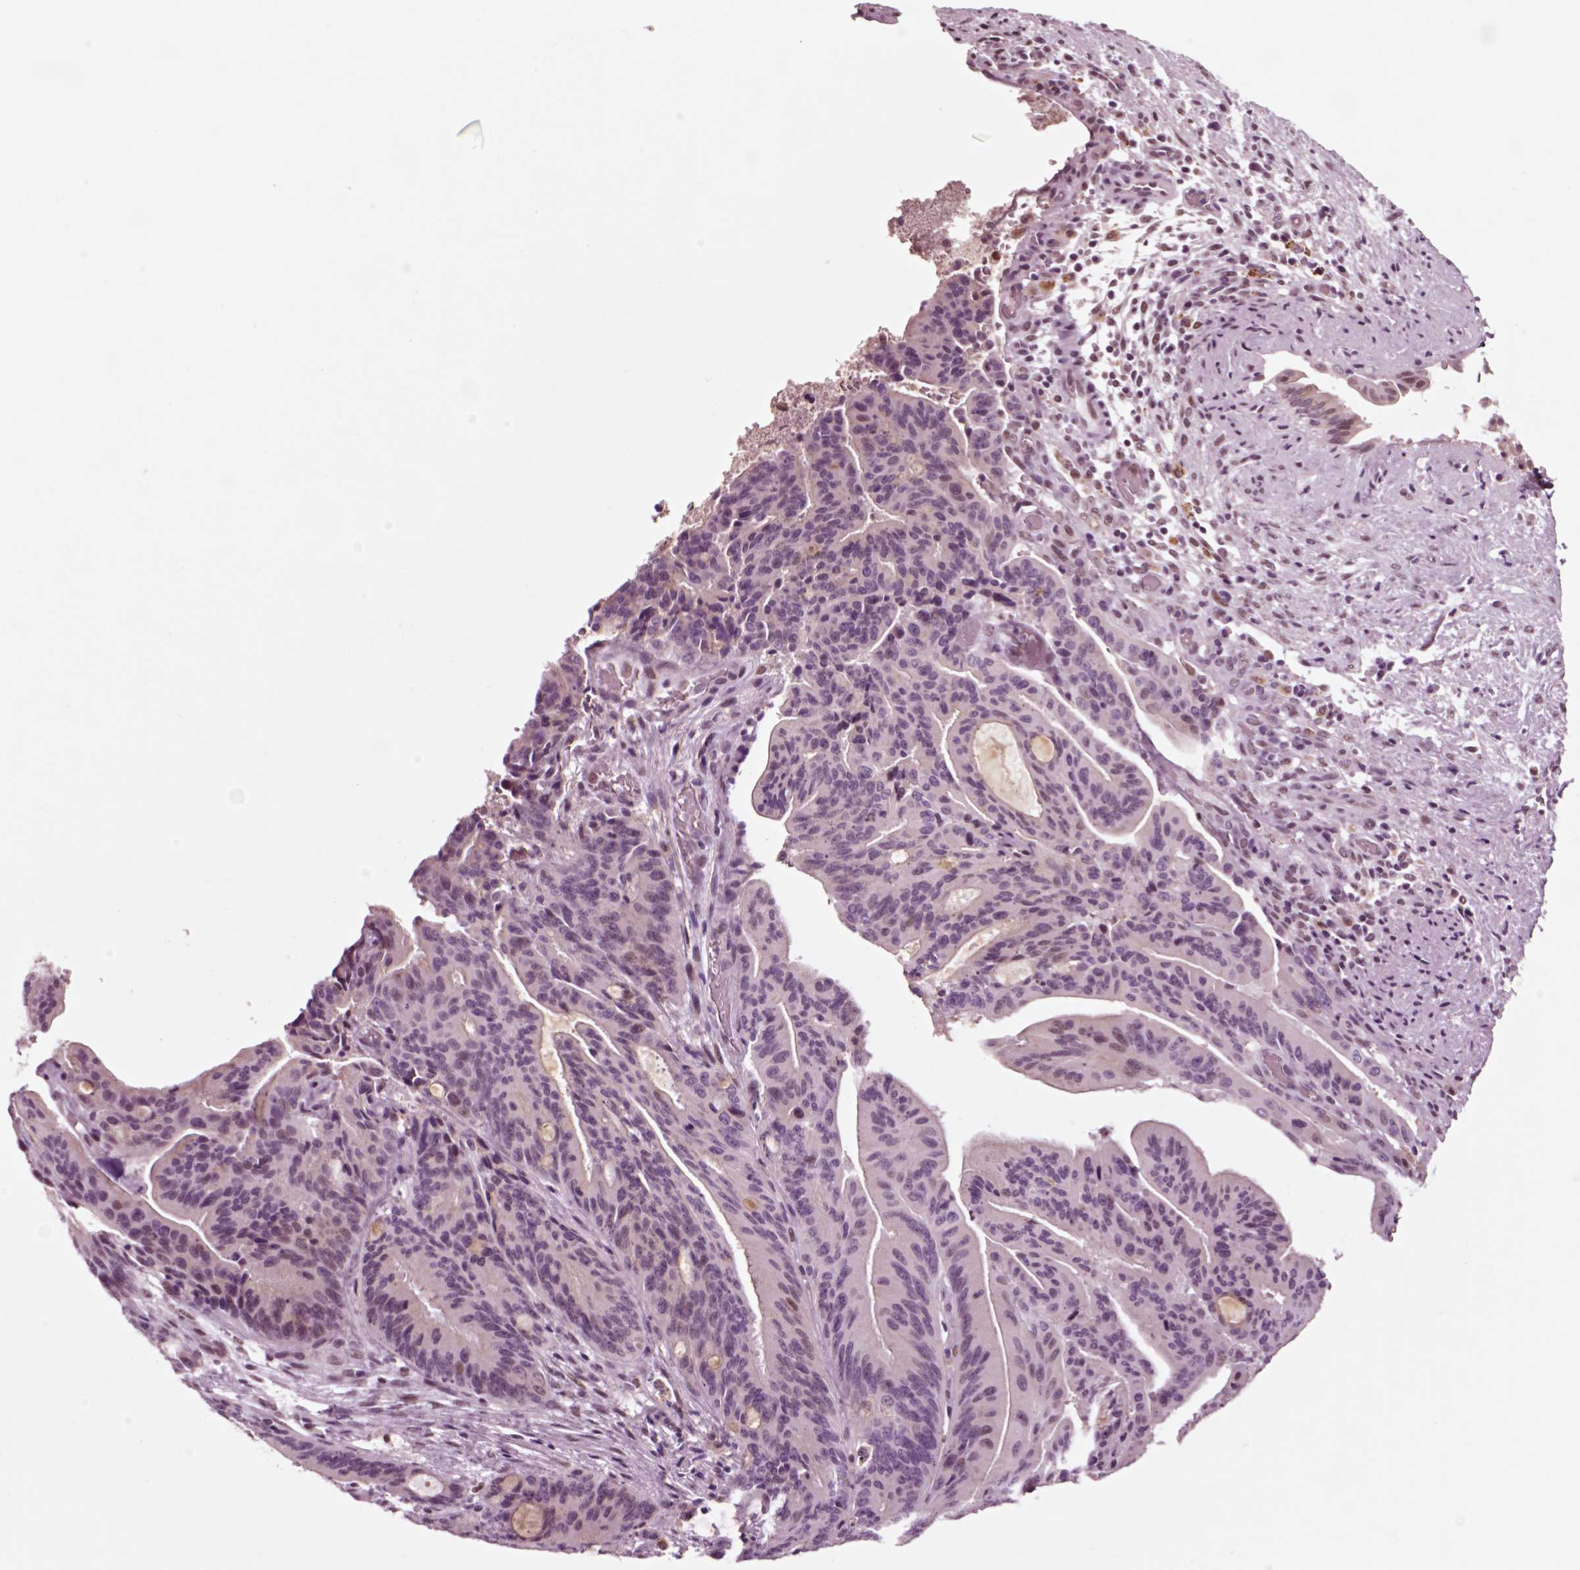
{"staining": {"intensity": "negative", "quantity": "none", "location": "none"}, "tissue": "liver cancer", "cell_type": "Tumor cells", "image_type": "cancer", "snomed": [{"axis": "morphology", "description": "Cholangiocarcinoma"}, {"axis": "topography", "description": "Liver"}], "caption": "DAB immunohistochemical staining of liver cancer (cholangiocarcinoma) reveals no significant staining in tumor cells. (Brightfield microscopy of DAB immunohistochemistry at high magnification).", "gene": "CHGB", "patient": {"sex": "female", "age": 73}}